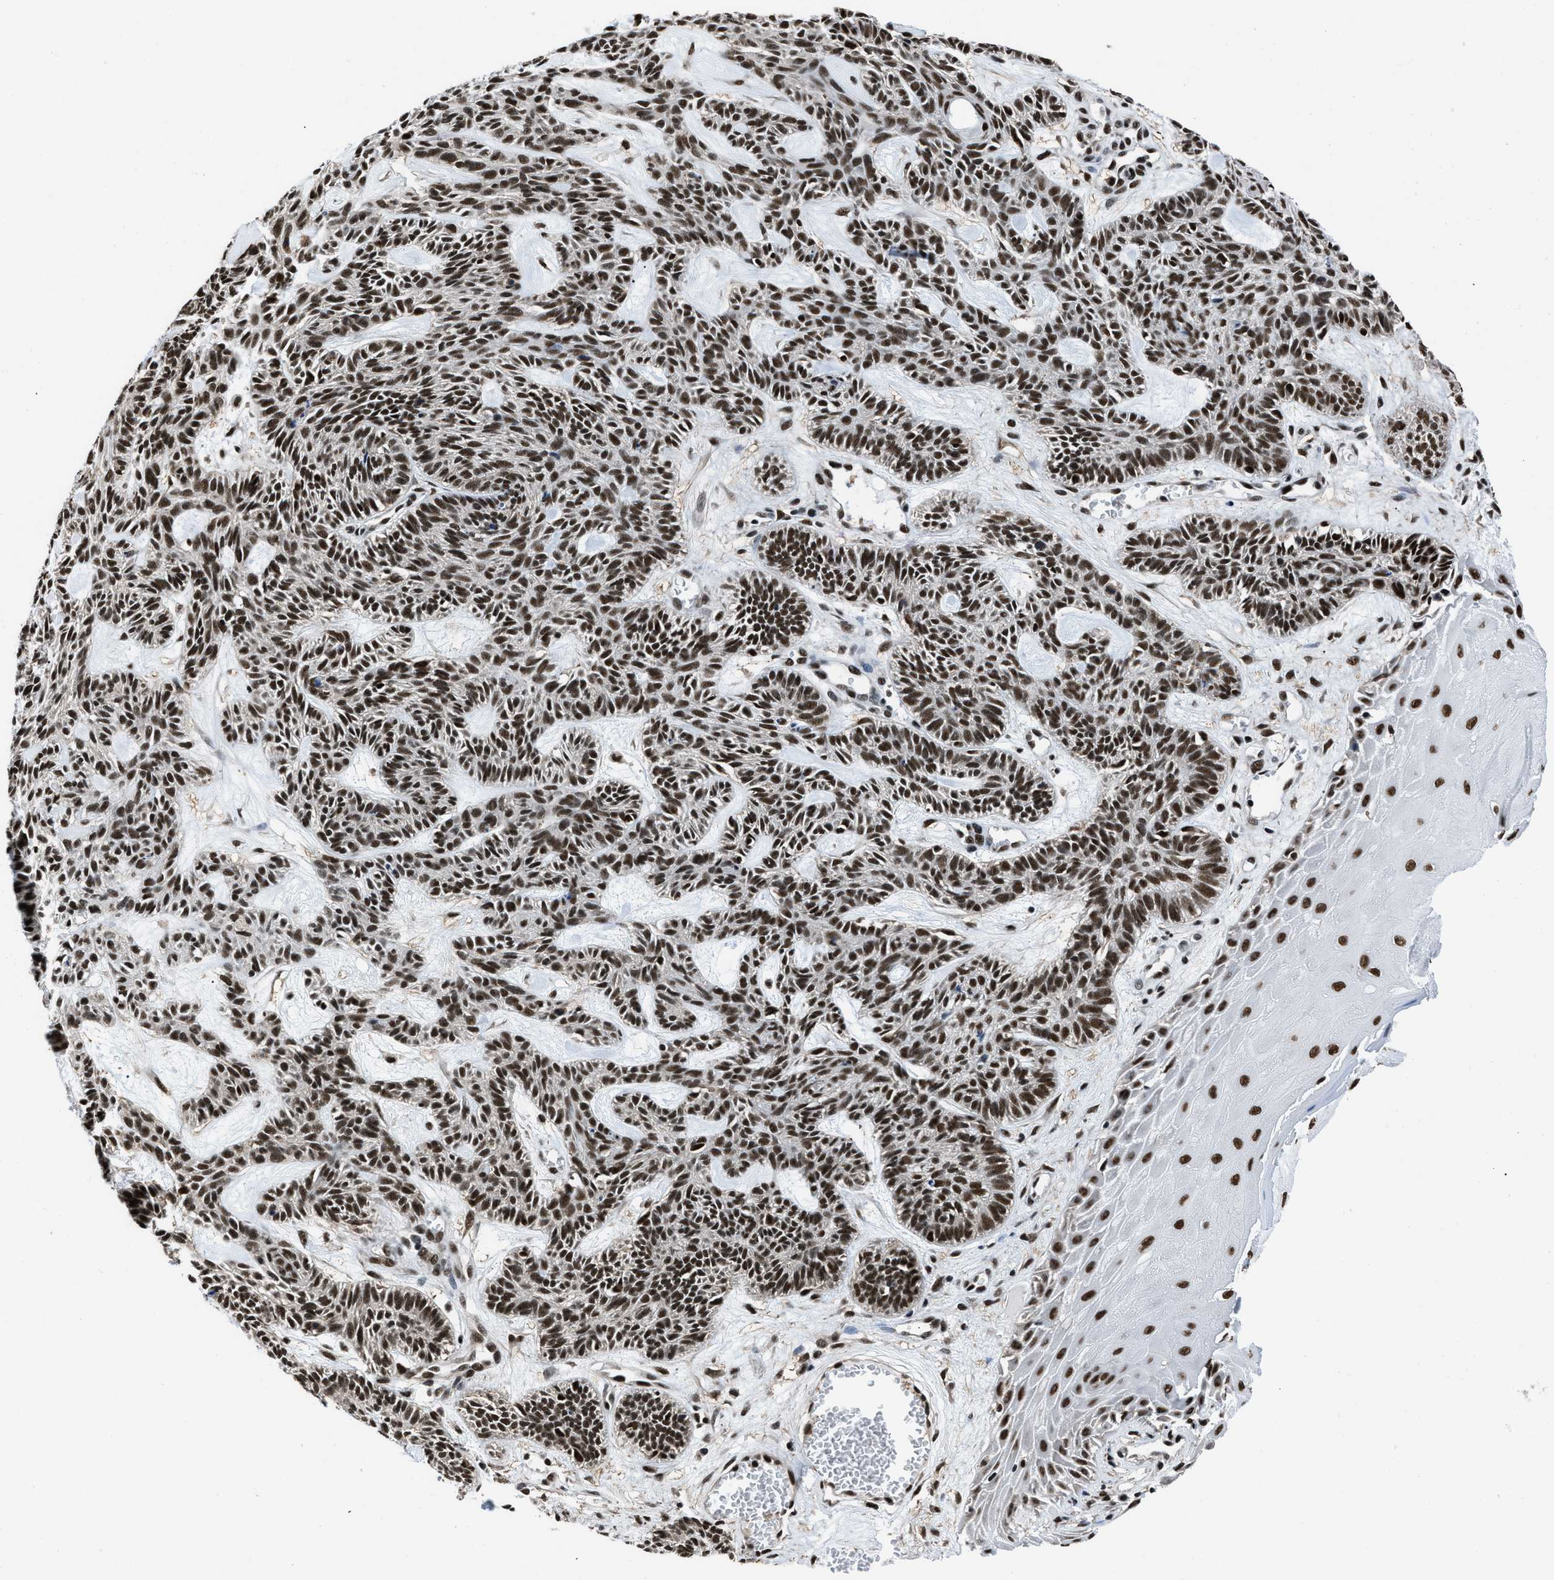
{"staining": {"intensity": "strong", "quantity": ">75%", "location": "nuclear"}, "tissue": "skin cancer", "cell_type": "Tumor cells", "image_type": "cancer", "snomed": [{"axis": "morphology", "description": "Basal cell carcinoma"}, {"axis": "topography", "description": "Skin"}], "caption": "Immunohistochemical staining of skin basal cell carcinoma demonstrates strong nuclear protein staining in approximately >75% of tumor cells.", "gene": "HNRNPH2", "patient": {"sex": "male", "age": 67}}